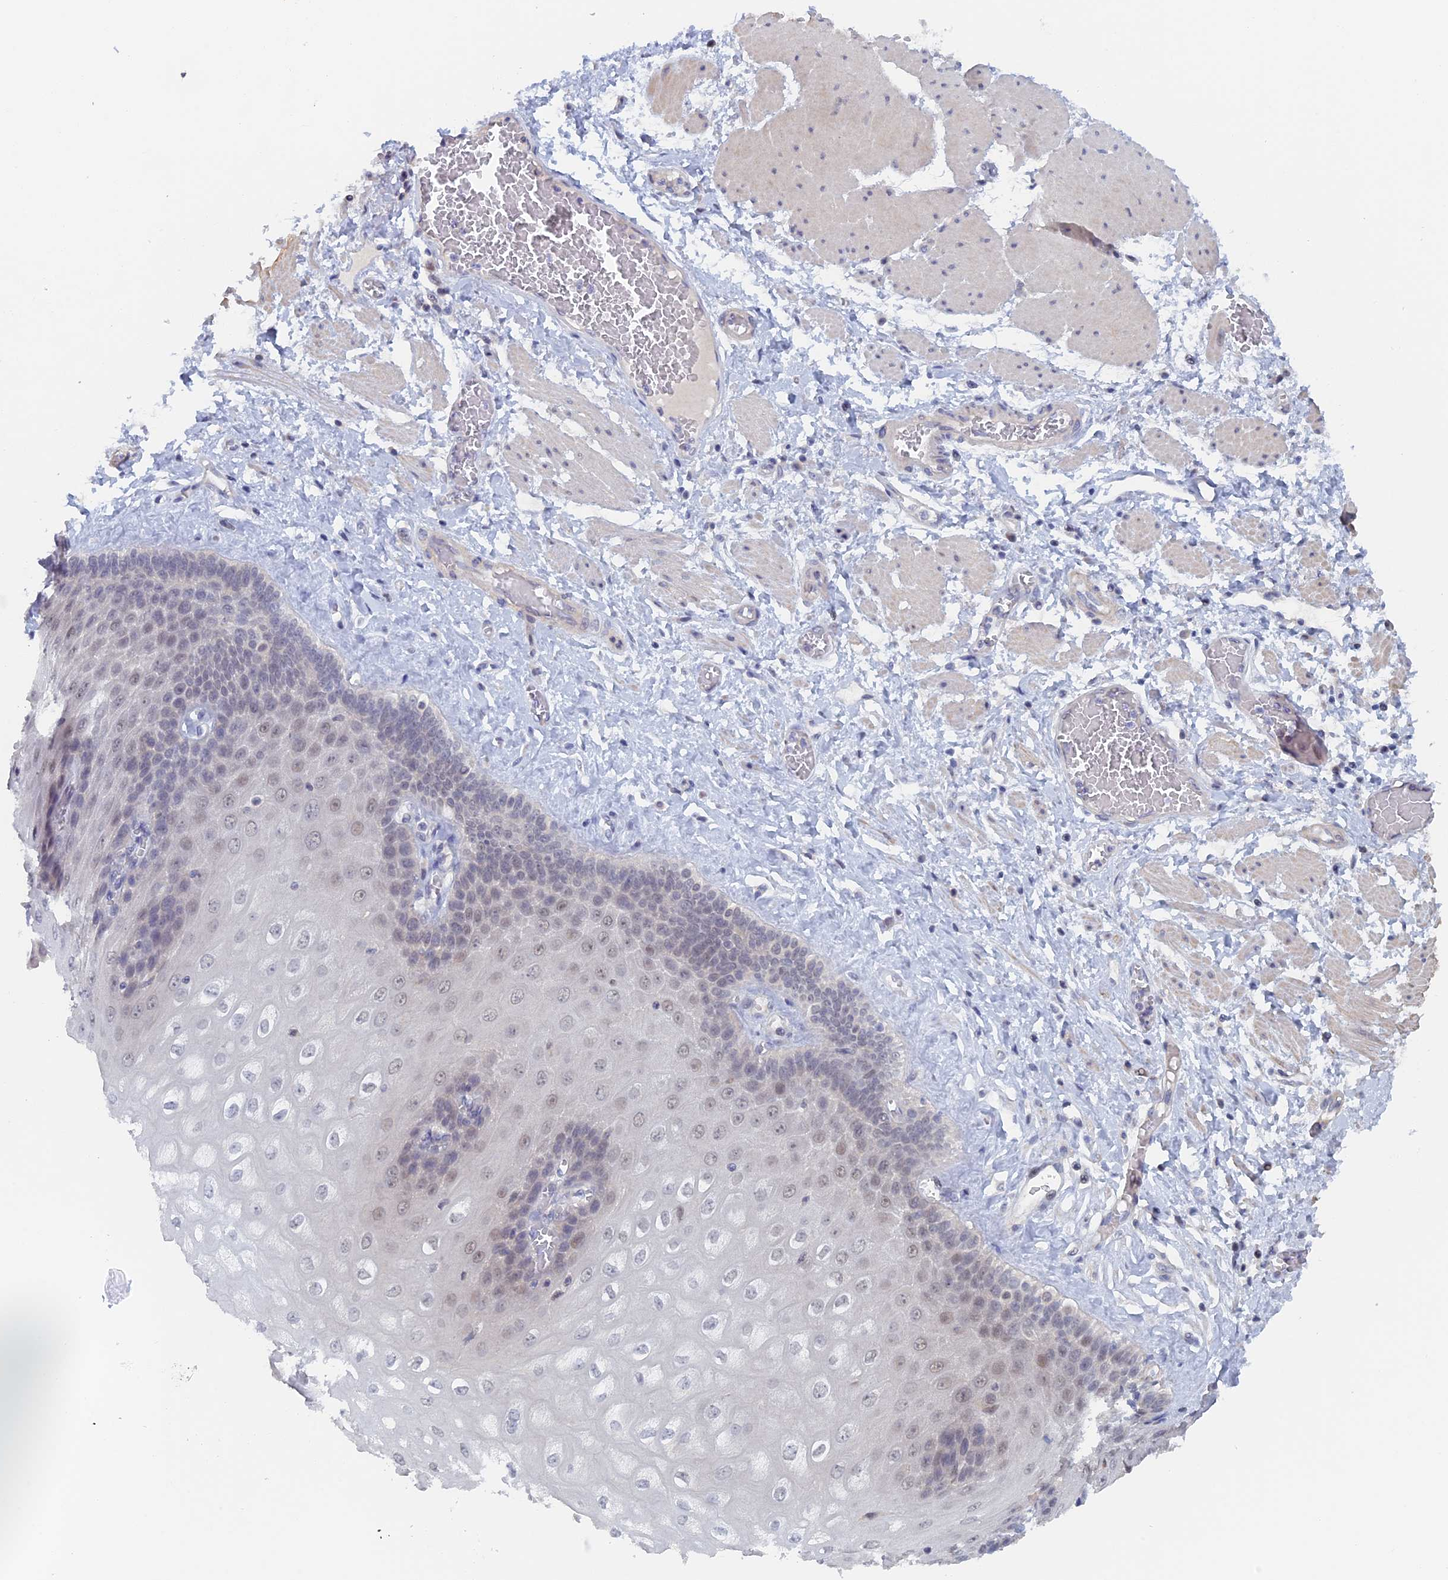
{"staining": {"intensity": "weak", "quantity": "<25%", "location": "nuclear"}, "tissue": "esophagus", "cell_type": "Squamous epithelial cells", "image_type": "normal", "snomed": [{"axis": "morphology", "description": "Normal tissue, NOS"}, {"axis": "topography", "description": "Esophagus"}], "caption": "A histopathology image of human esophagus is negative for staining in squamous epithelial cells. The staining was performed using DAB (3,3'-diaminobenzidine) to visualize the protein expression in brown, while the nuclei were stained in blue with hematoxylin (Magnification: 20x).", "gene": "ELOVL6", "patient": {"sex": "male", "age": 60}}